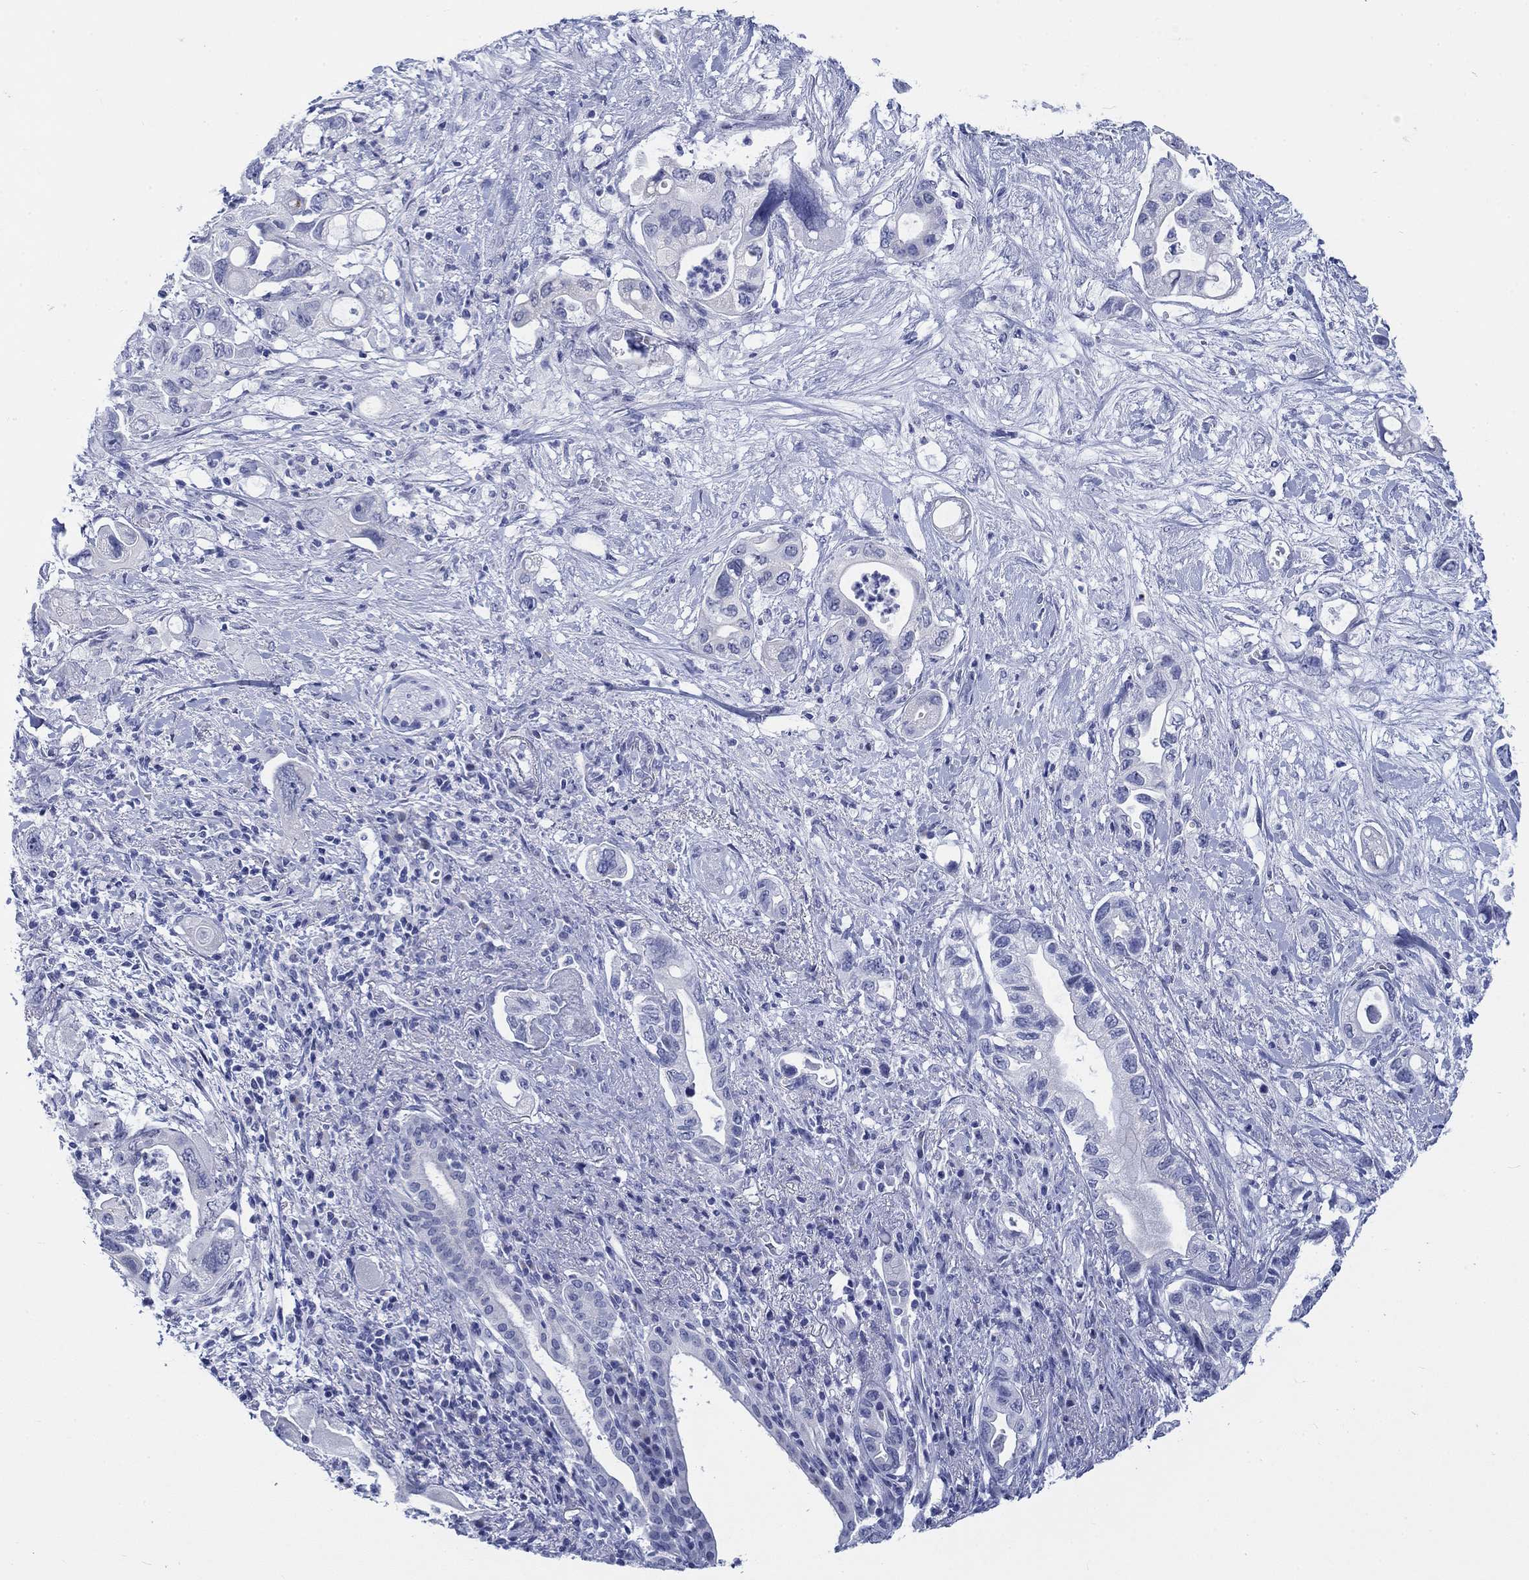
{"staining": {"intensity": "negative", "quantity": "none", "location": "none"}, "tissue": "pancreatic cancer", "cell_type": "Tumor cells", "image_type": "cancer", "snomed": [{"axis": "morphology", "description": "Adenocarcinoma, NOS"}, {"axis": "topography", "description": "Pancreas"}], "caption": "IHC photomicrograph of adenocarcinoma (pancreatic) stained for a protein (brown), which displays no positivity in tumor cells.", "gene": "KRT76", "patient": {"sex": "female", "age": 72}}